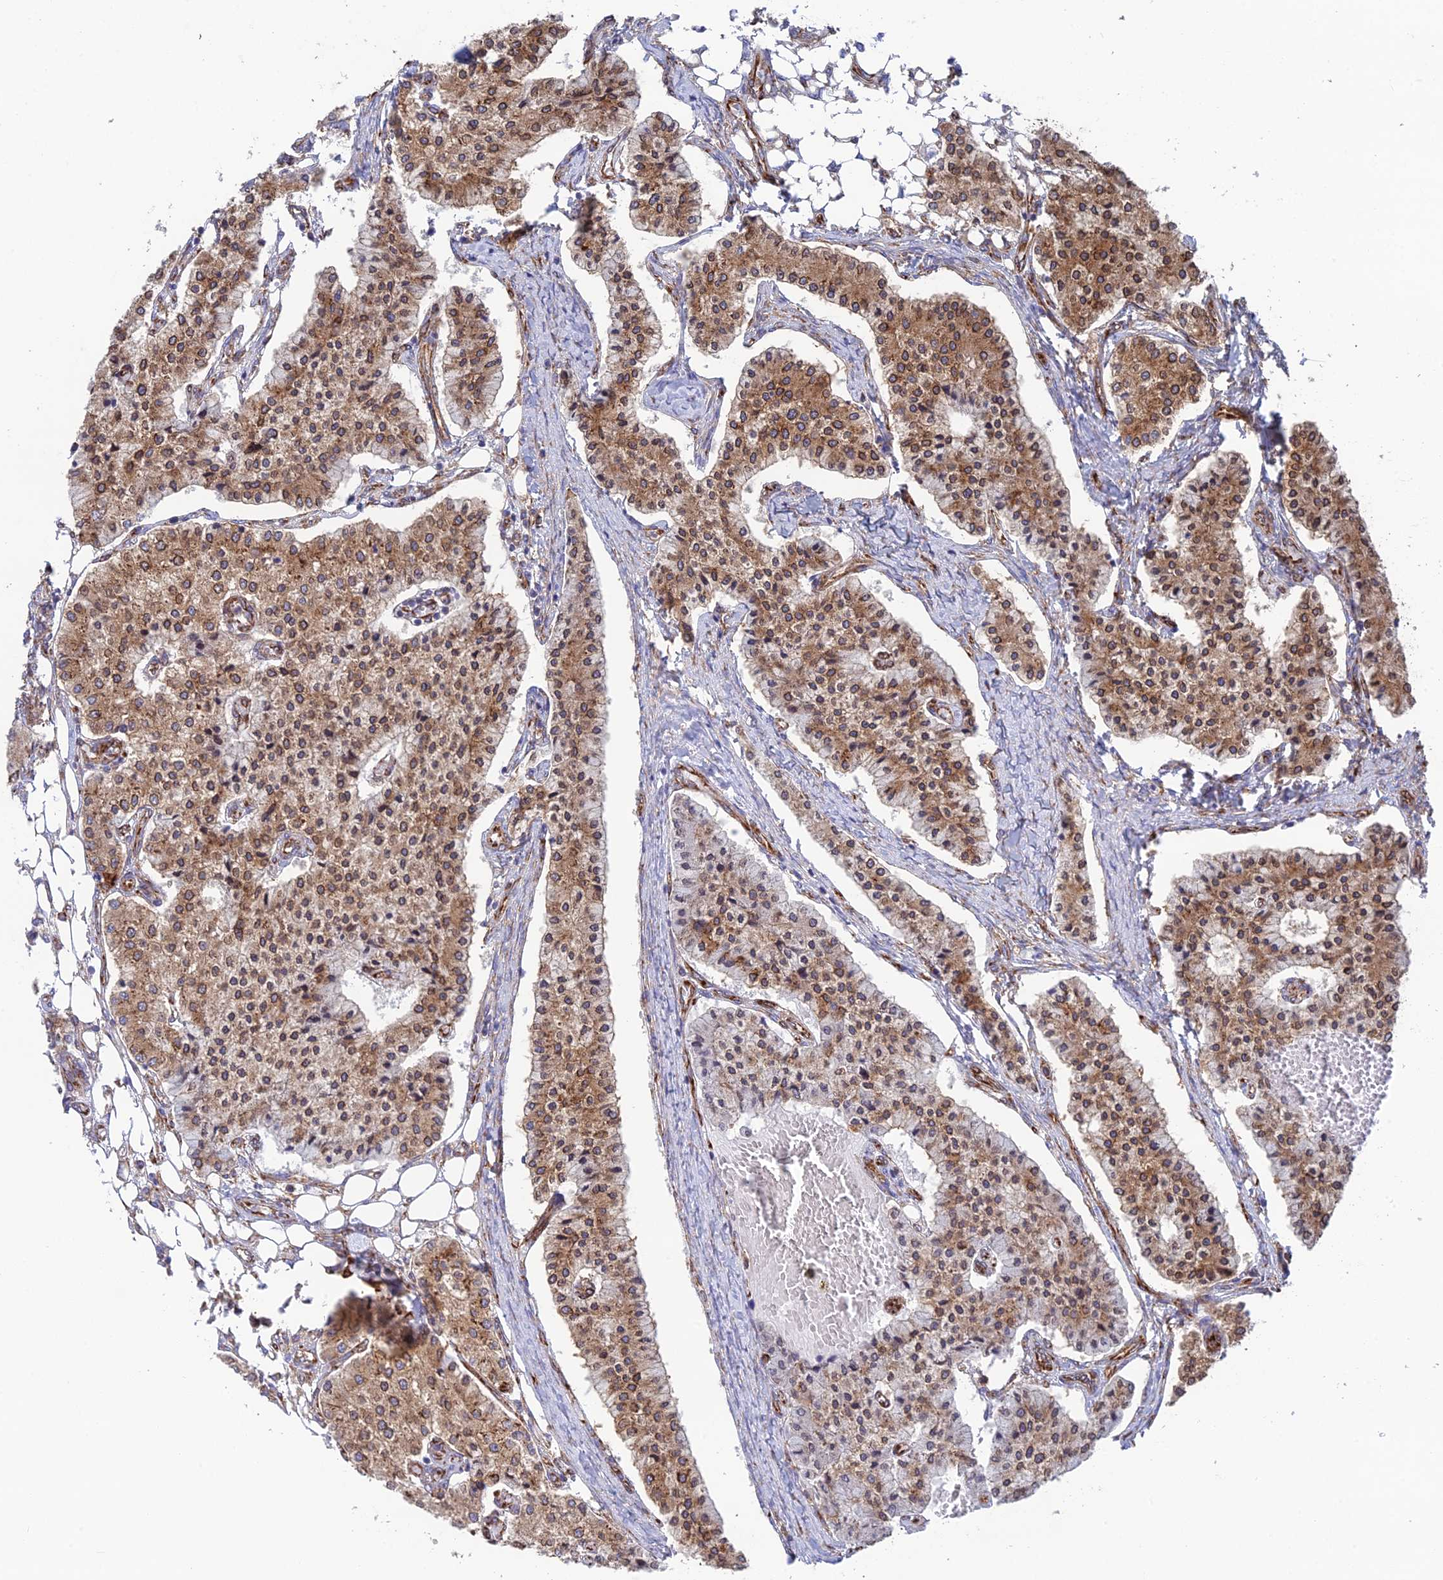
{"staining": {"intensity": "moderate", "quantity": ">75%", "location": "cytoplasmic/membranous"}, "tissue": "carcinoid", "cell_type": "Tumor cells", "image_type": "cancer", "snomed": [{"axis": "morphology", "description": "Carcinoid, malignant, NOS"}, {"axis": "topography", "description": "Colon"}], "caption": "A micrograph of human carcinoid (malignant) stained for a protein reveals moderate cytoplasmic/membranous brown staining in tumor cells.", "gene": "CCDC69", "patient": {"sex": "female", "age": 52}}